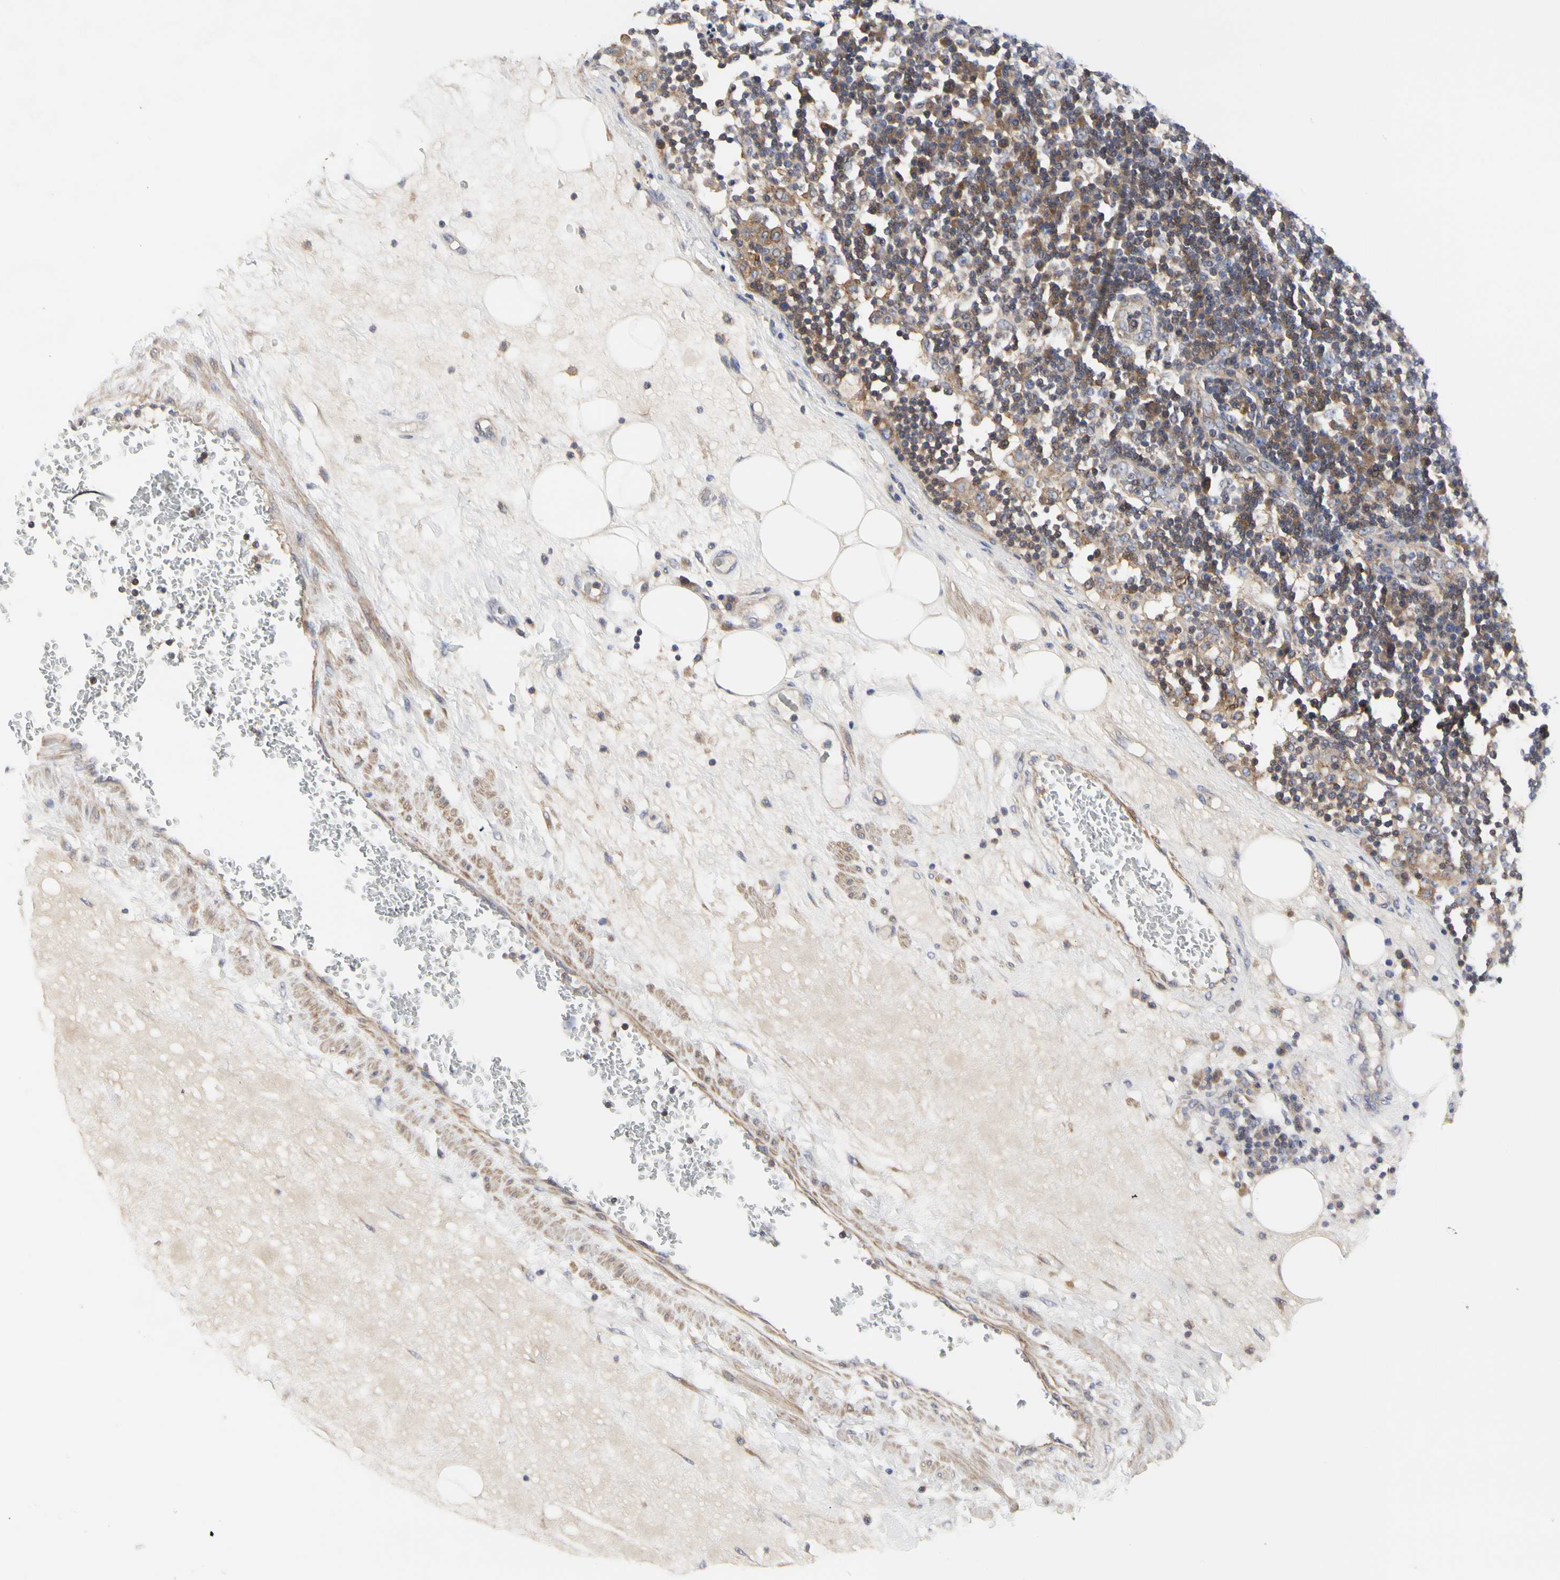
{"staining": {"intensity": "weak", "quantity": ">75%", "location": "cytoplasmic/membranous"}, "tissue": "lymph node", "cell_type": "Germinal center cells", "image_type": "normal", "snomed": [{"axis": "morphology", "description": "Normal tissue, NOS"}, {"axis": "morphology", "description": "Squamous cell carcinoma, metastatic, NOS"}, {"axis": "topography", "description": "Lymph node"}], "caption": "Immunohistochemistry (IHC) staining of benign lymph node, which exhibits low levels of weak cytoplasmic/membranous positivity in approximately >75% of germinal center cells indicating weak cytoplasmic/membranous protein positivity. The staining was performed using DAB (3,3'-diaminobenzidine) (brown) for protein detection and nuclei were counterstained in hematoxylin (blue).", "gene": "SHANK2", "patient": {"sex": "female", "age": 53}}